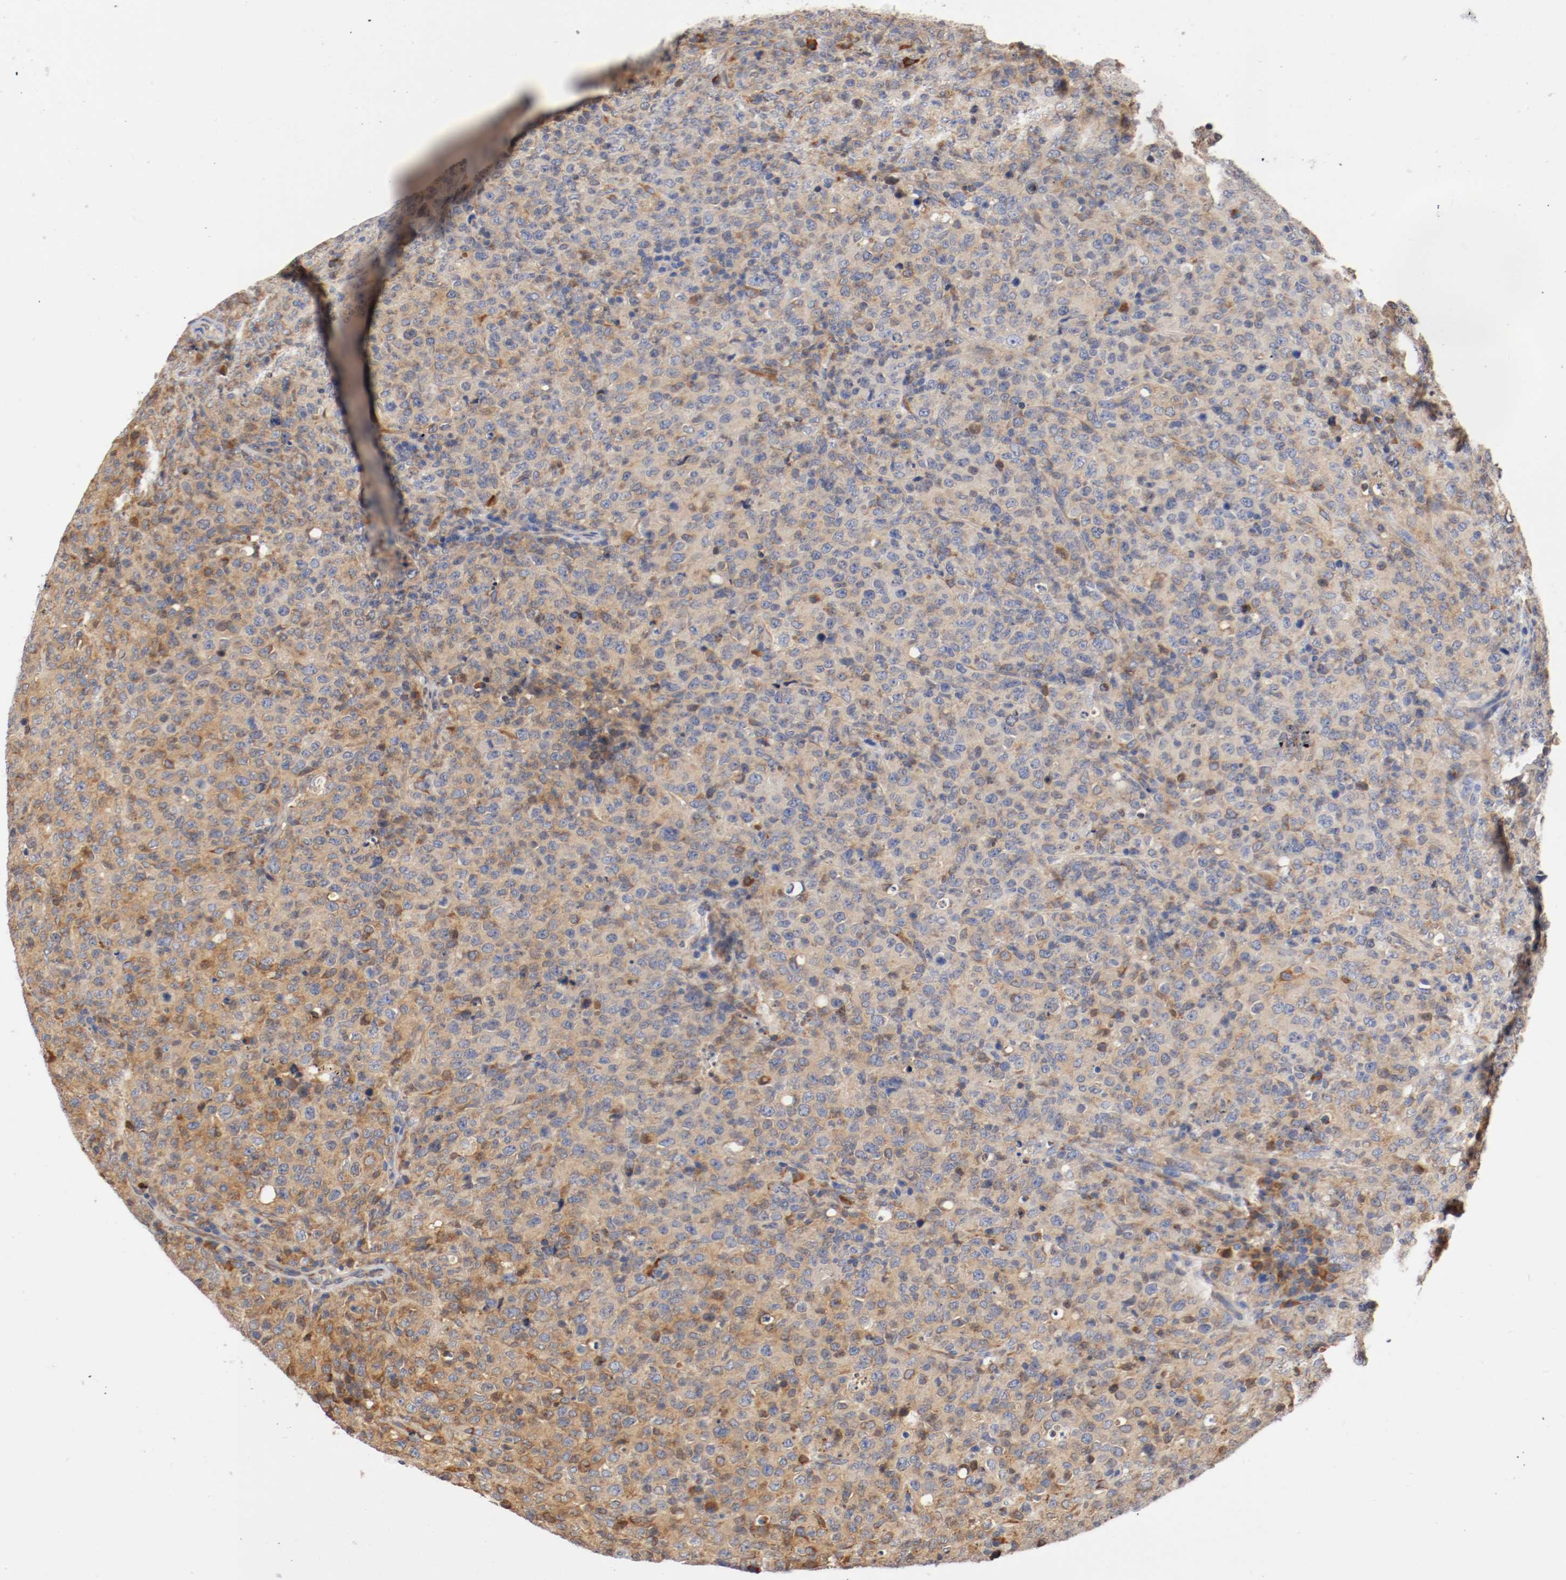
{"staining": {"intensity": "weak", "quantity": "25%-75%", "location": "cytoplasmic/membranous"}, "tissue": "lymphoma", "cell_type": "Tumor cells", "image_type": "cancer", "snomed": [{"axis": "morphology", "description": "Malignant lymphoma, non-Hodgkin's type, High grade"}, {"axis": "topography", "description": "Tonsil"}], "caption": "Protein expression by immunohistochemistry (IHC) reveals weak cytoplasmic/membranous expression in about 25%-75% of tumor cells in lymphoma.", "gene": "TNFSF13", "patient": {"sex": "female", "age": 36}}